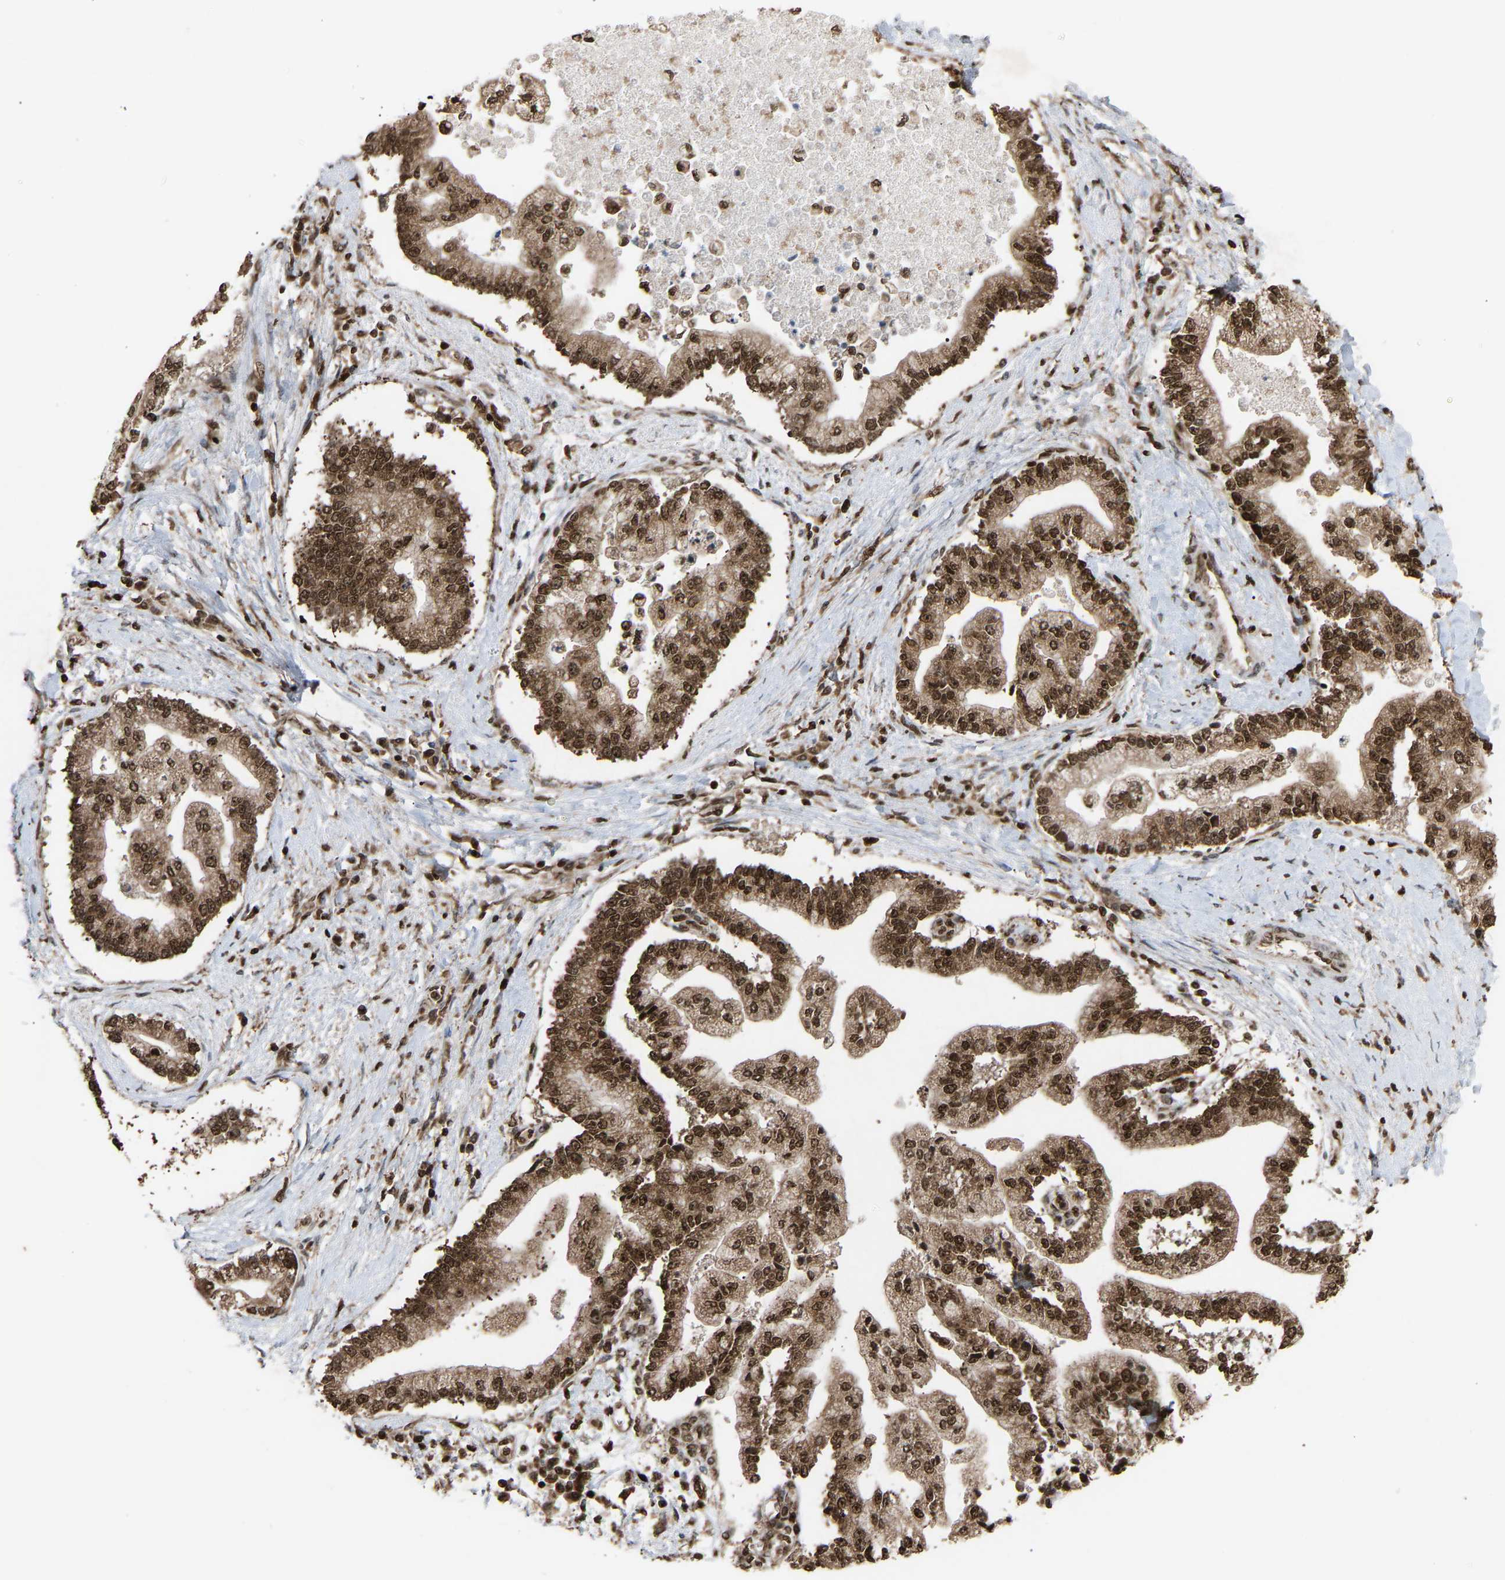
{"staining": {"intensity": "strong", "quantity": ">75%", "location": "cytoplasmic/membranous,nuclear"}, "tissue": "liver cancer", "cell_type": "Tumor cells", "image_type": "cancer", "snomed": [{"axis": "morphology", "description": "Cholangiocarcinoma"}, {"axis": "topography", "description": "Liver"}], "caption": "Liver cancer (cholangiocarcinoma) stained for a protein shows strong cytoplasmic/membranous and nuclear positivity in tumor cells. (Stains: DAB in brown, nuclei in blue, Microscopy: brightfield microscopy at high magnification).", "gene": "ALYREF", "patient": {"sex": "male", "age": 50}}